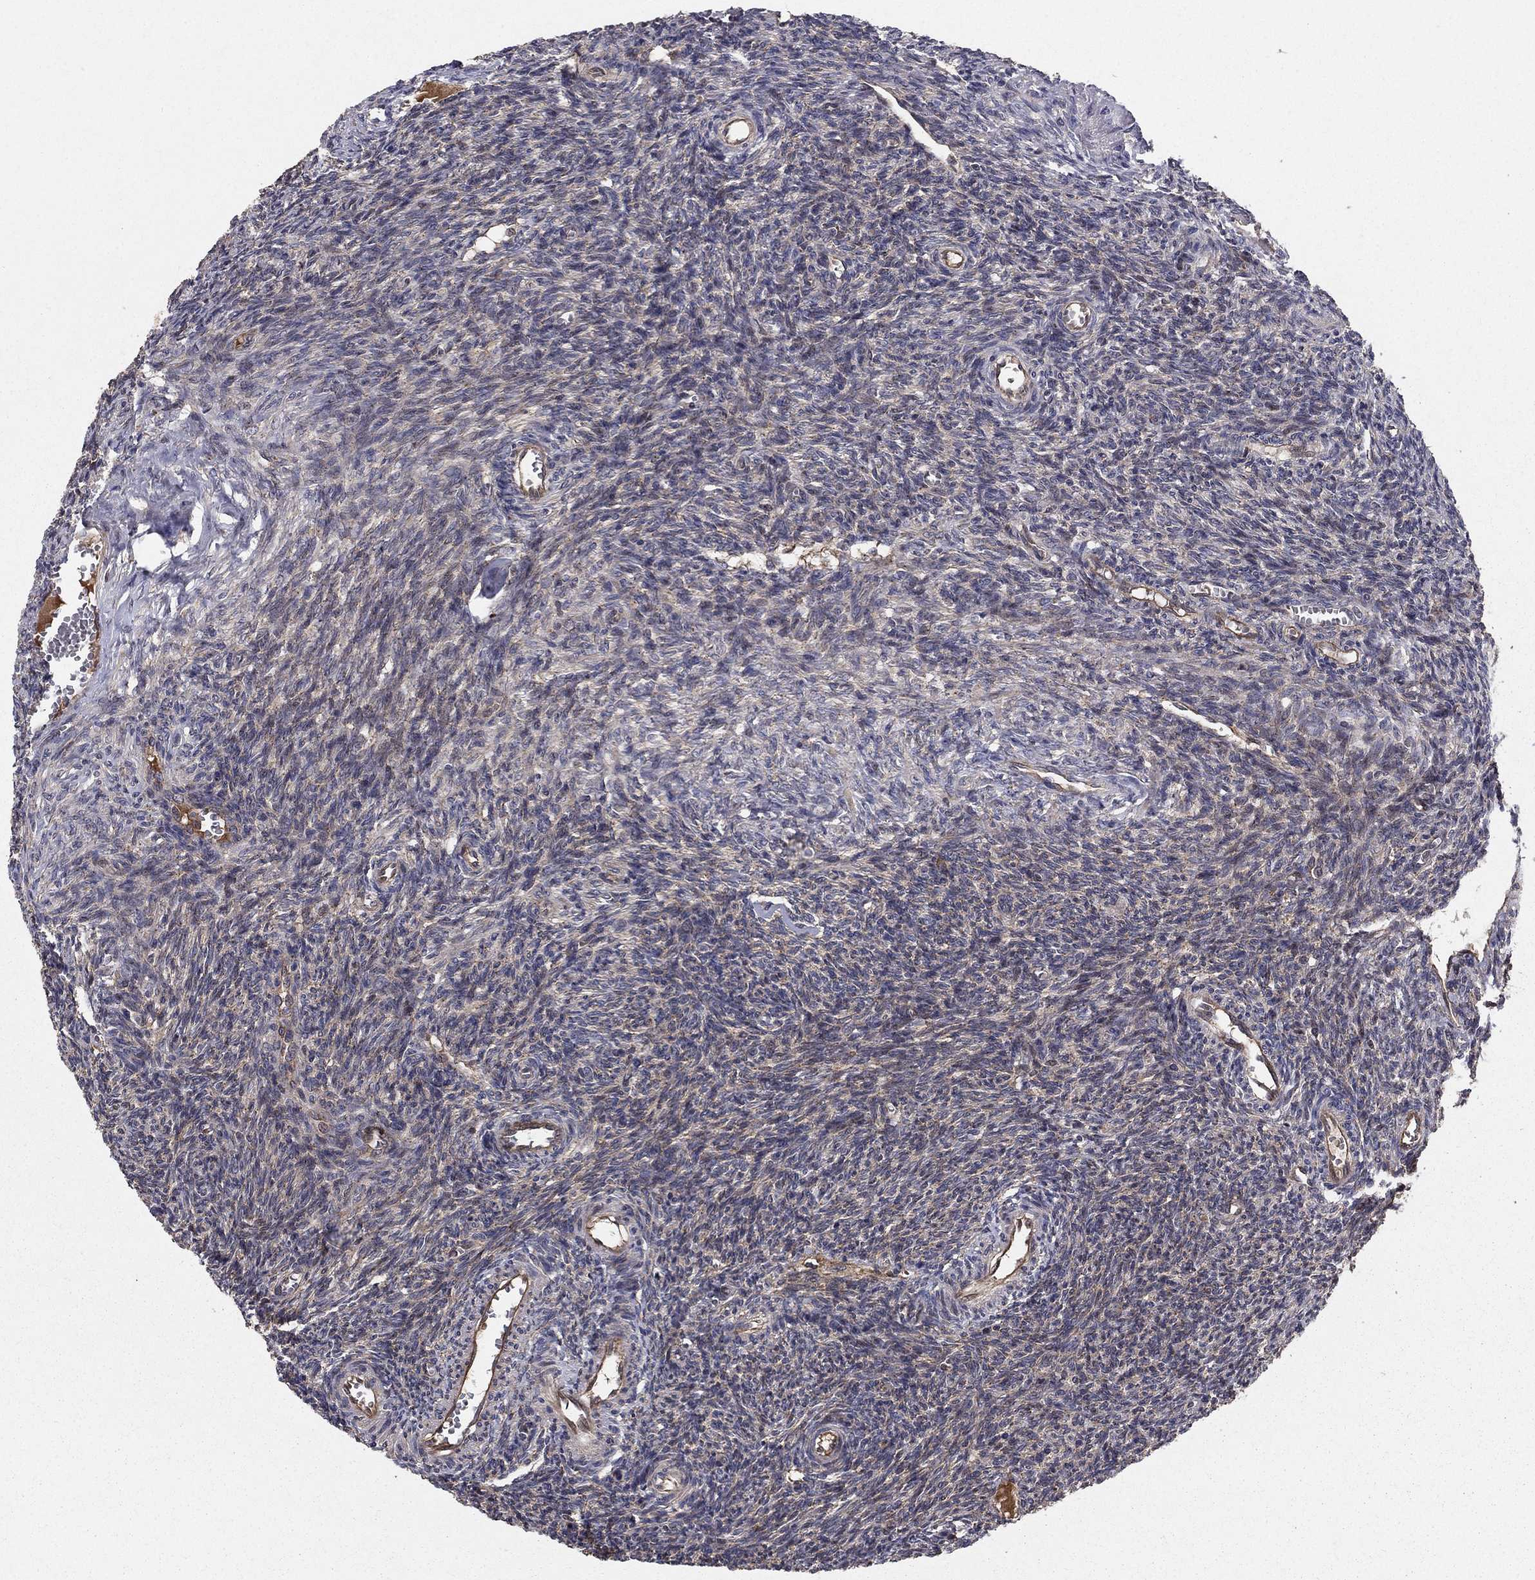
{"staining": {"intensity": "negative", "quantity": "none", "location": "none"}, "tissue": "ovary", "cell_type": "Ovarian stroma cells", "image_type": "normal", "snomed": [{"axis": "morphology", "description": "Normal tissue, NOS"}, {"axis": "topography", "description": "Ovary"}], "caption": "Immunohistochemistry (IHC) micrograph of unremarkable ovary: human ovary stained with DAB (3,3'-diaminobenzidine) reveals no significant protein positivity in ovarian stroma cells. (DAB (3,3'-diaminobenzidine) immunohistochemistry, high magnification).", "gene": "BABAM2", "patient": {"sex": "female", "age": 27}}